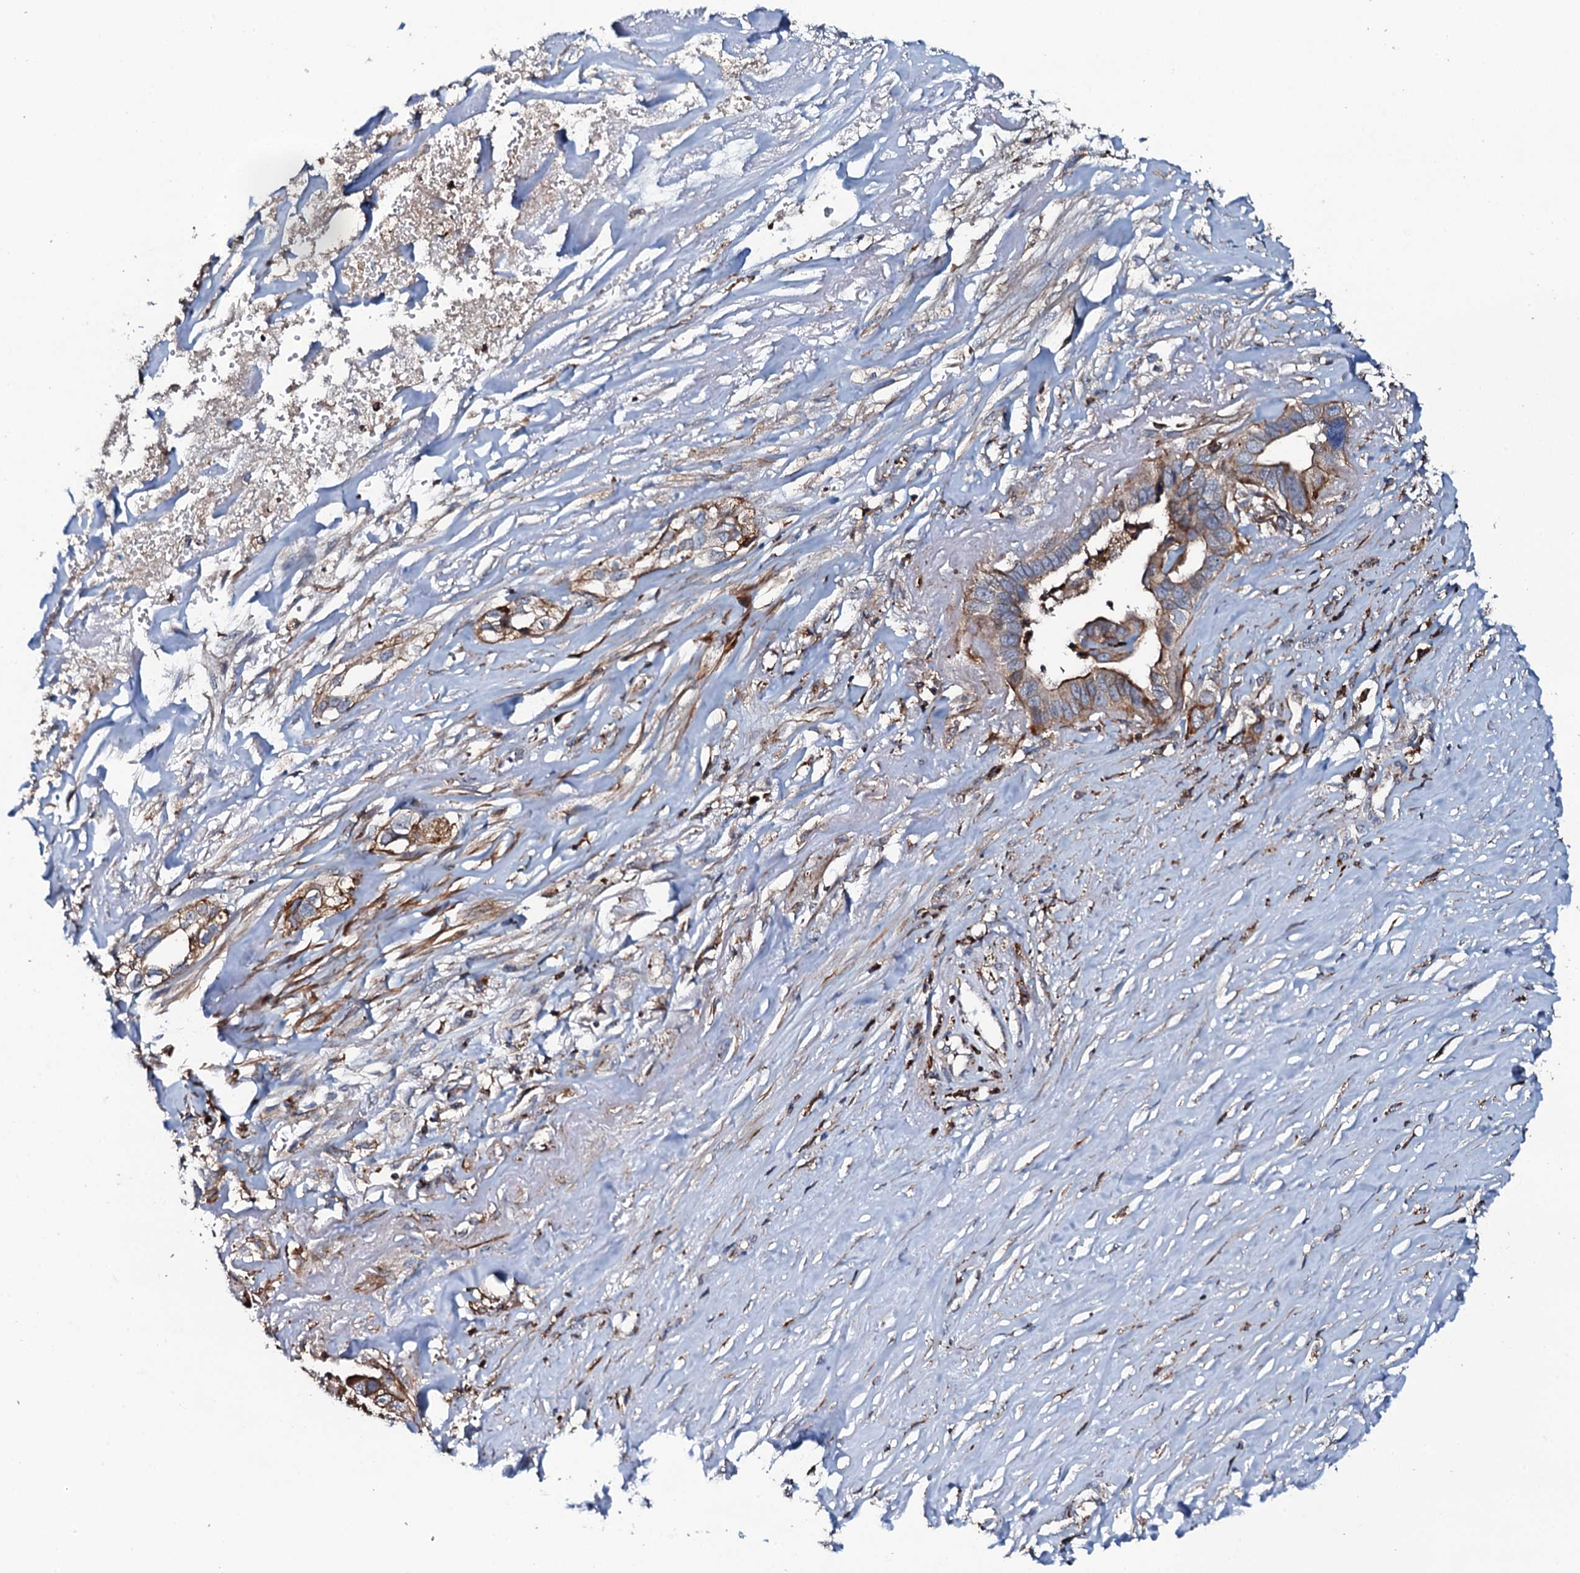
{"staining": {"intensity": "moderate", "quantity": ">75%", "location": "cytoplasmic/membranous"}, "tissue": "liver cancer", "cell_type": "Tumor cells", "image_type": "cancer", "snomed": [{"axis": "morphology", "description": "Cholangiocarcinoma"}, {"axis": "topography", "description": "Liver"}], "caption": "There is medium levels of moderate cytoplasmic/membranous expression in tumor cells of liver cholangiocarcinoma, as demonstrated by immunohistochemical staining (brown color).", "gene": "VAMP8", "patient": {"sex": "female", "age": 79}}